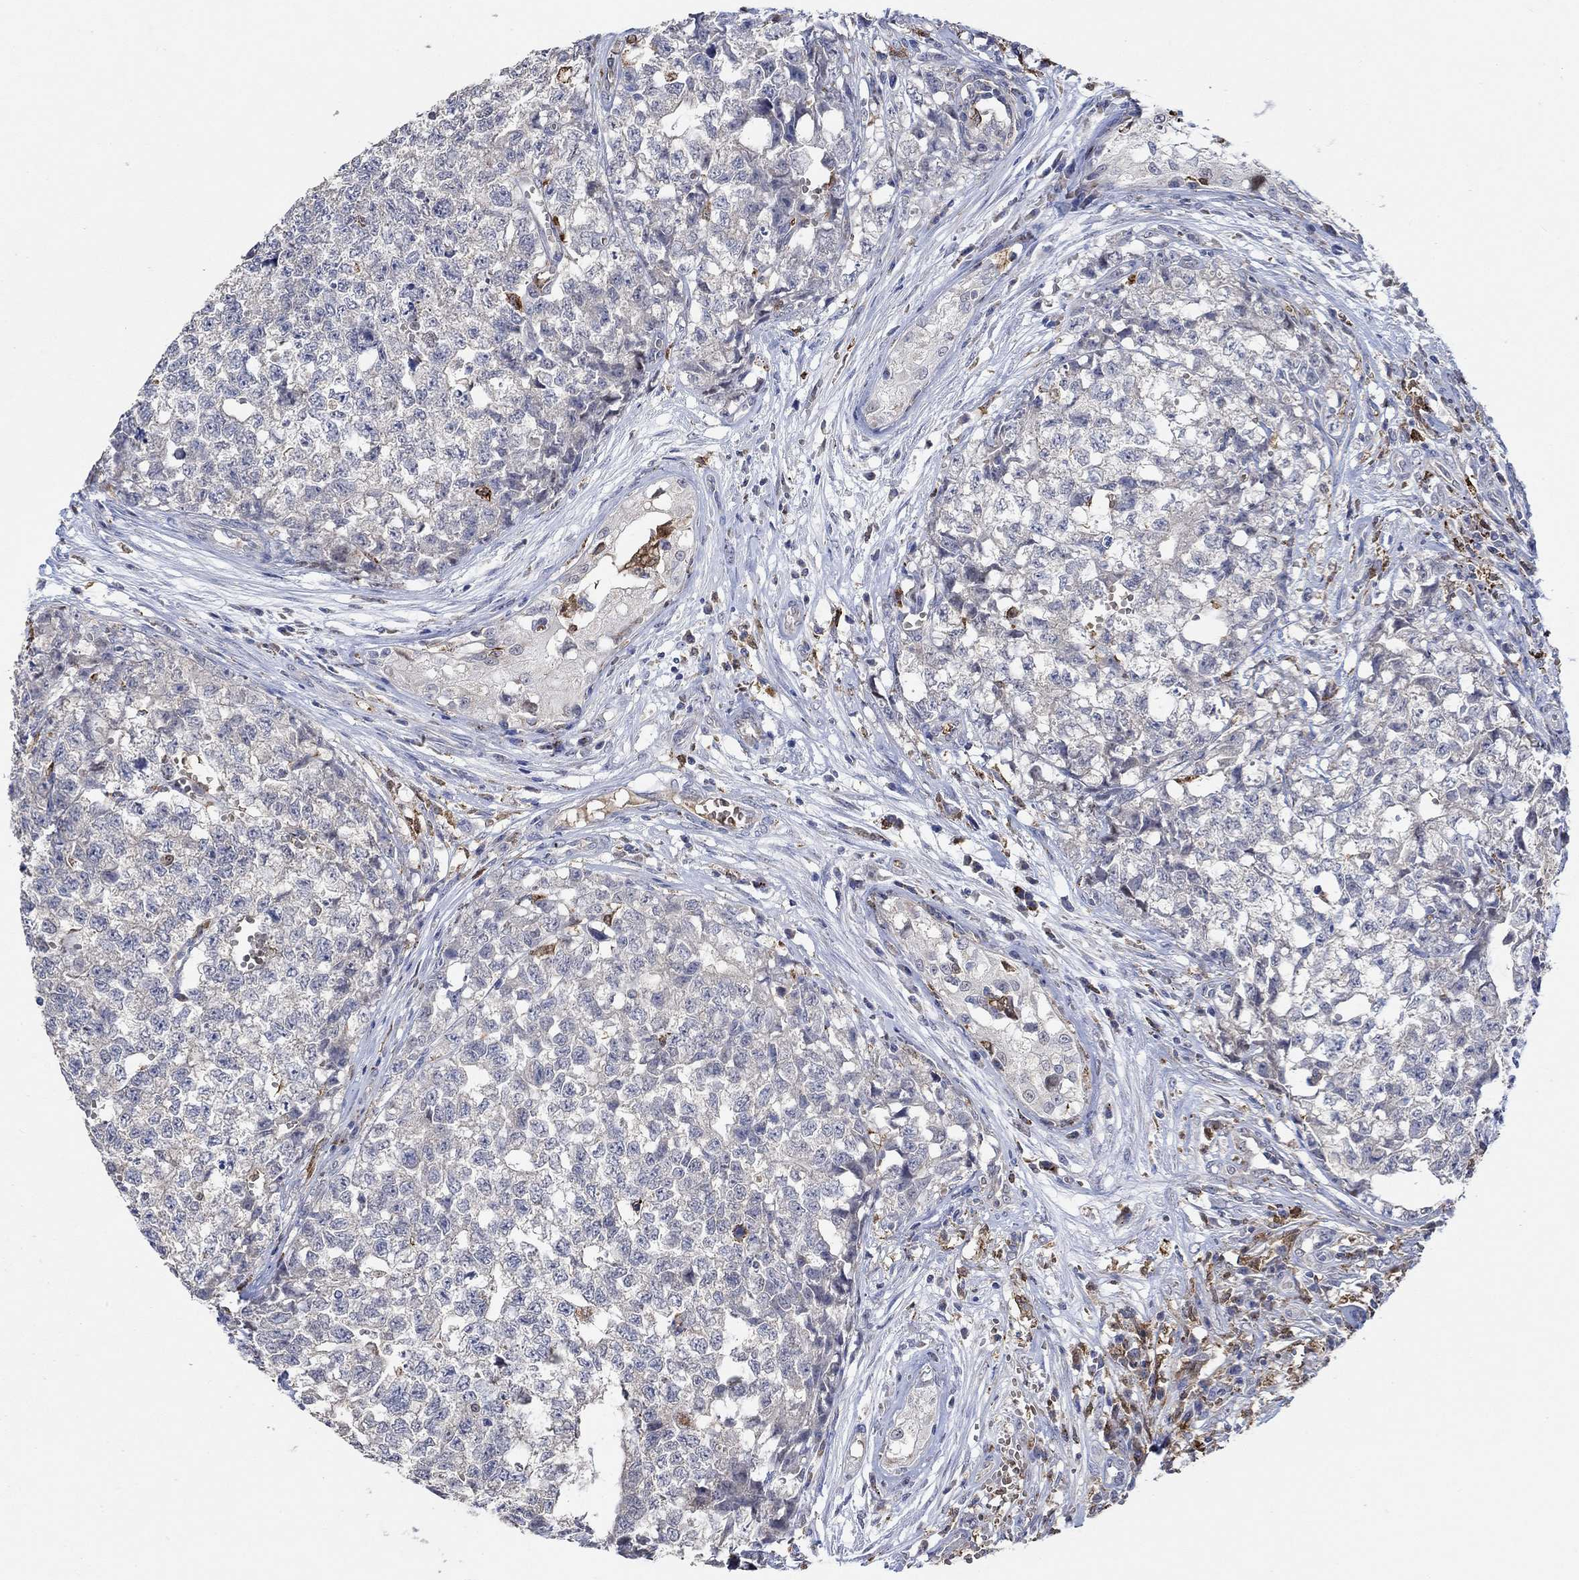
{"staining": {"intensity": "negative", "quantity": "none", "location": "none"}, "tissue": "testis cancer", "cell_type": "Tumor cells", "image_type": "cancer", "snomed": [{"axis": "morphology", "description": "Seminoma, NOS"}, {"axis": "morphology", "description": "Carcinoma, Embryonal, NOS"}, {"axis": "topography", "description": "Testis"}], "caption": "IHC micrograph of neoplastic tissue: testis seminoma stained with DAB (3,3'-diaminobenzidine) displays no significant protein expression in tumor cells. (DAB immunohistochemistry with hematoxylin counter stain).", "gene": "MPP1", "patient": {"sex": "male", "age": 22}}